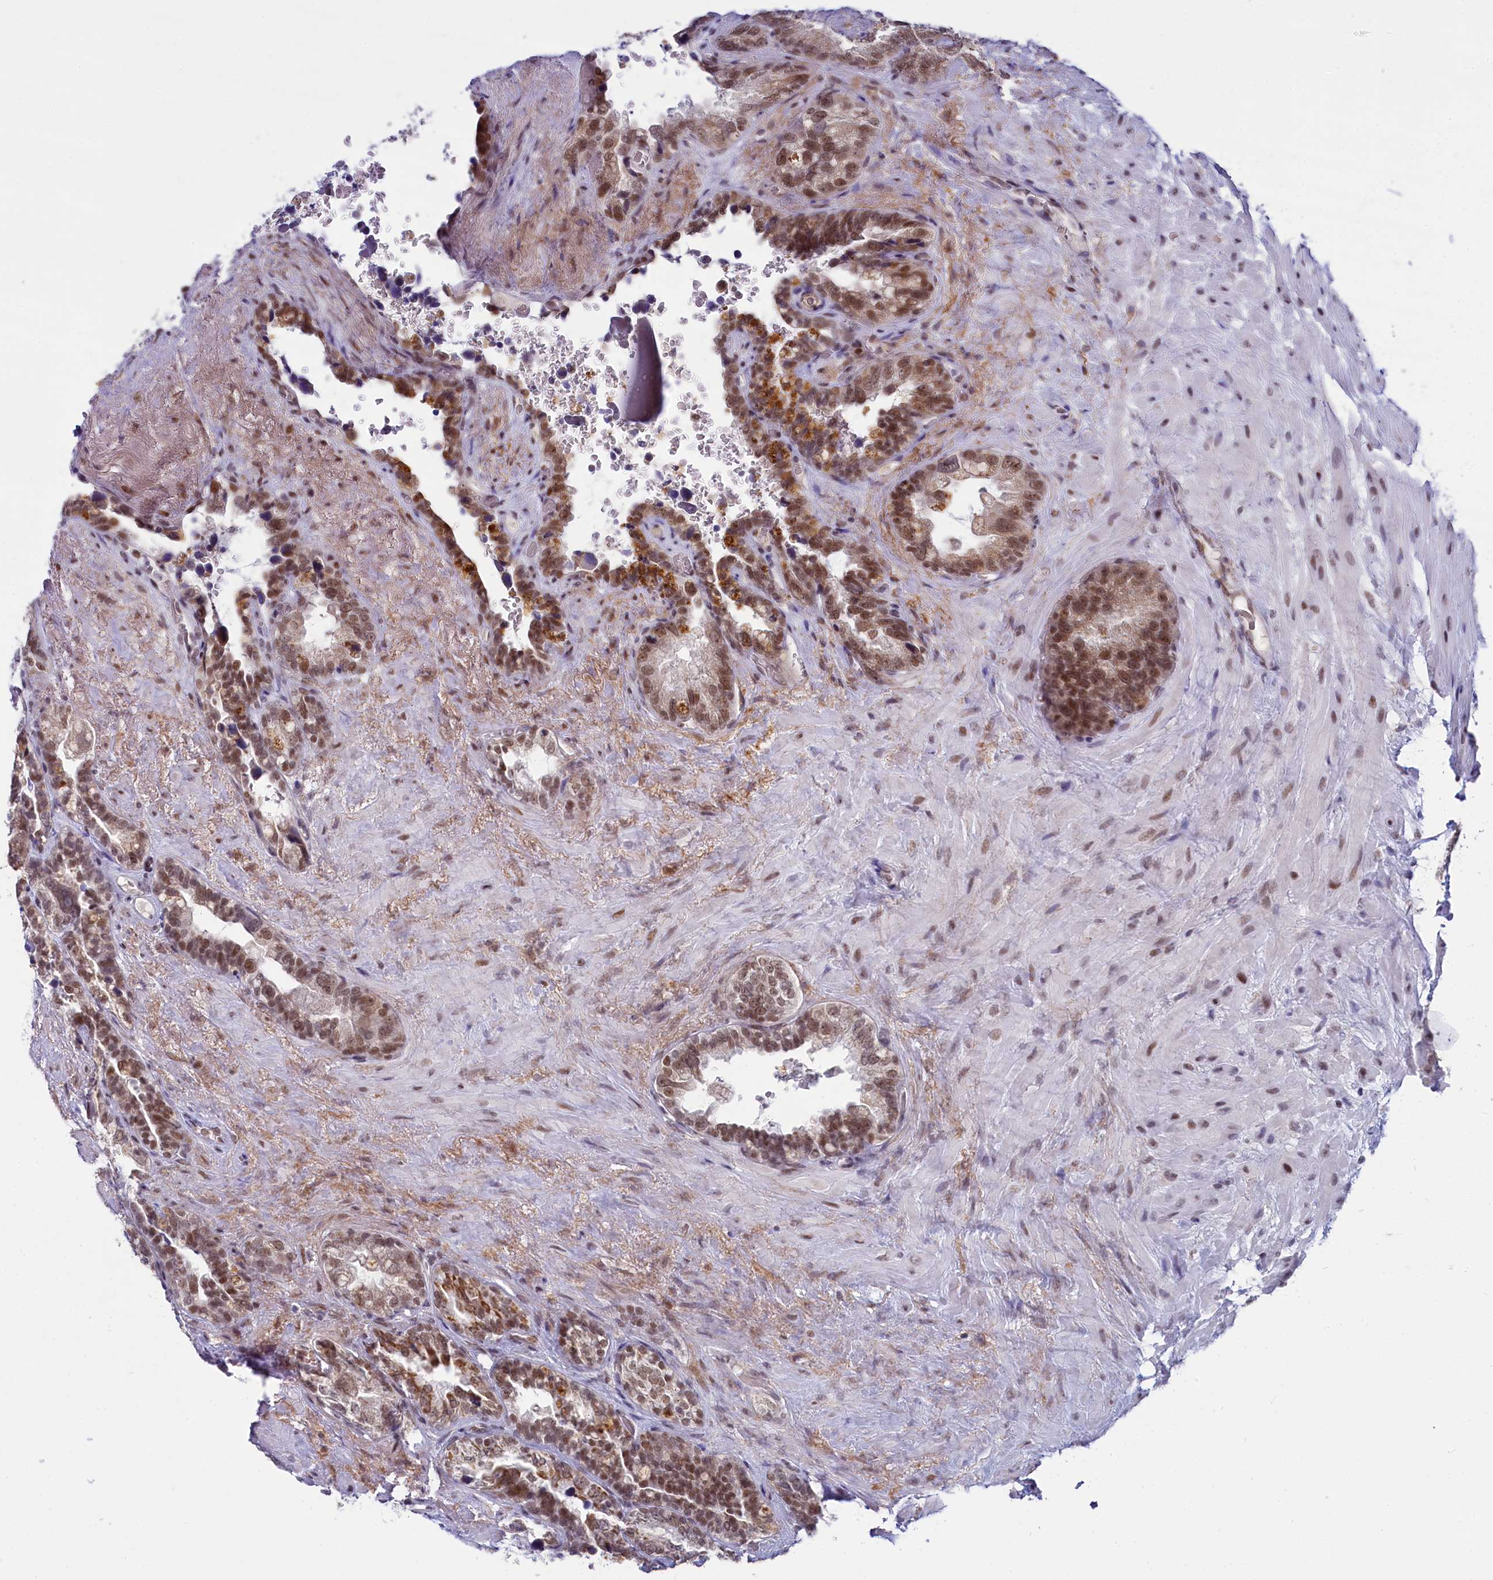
{"staining": {"intensity": "strong", "quantity": "25%-75%", "location": "nuclear"}, "tissue": "seminal vesicle", "cell_type": "Glandular cells", "image_type": "normal", "snomed": [{"axis": "morphology", "description": "Normal tissue, NOS"}, {"axis": "topography", "description": "Seminal veicle"}], "caption": "High-power microscopy captured an immunohistochemistry (IHC) micrograph of benign seminal vesicle, revealing strong nuclear staining in about 25%-75% of glandular cells.", "gene": "PPHLN1", "patient": {"sex": "male", "age": 80}}